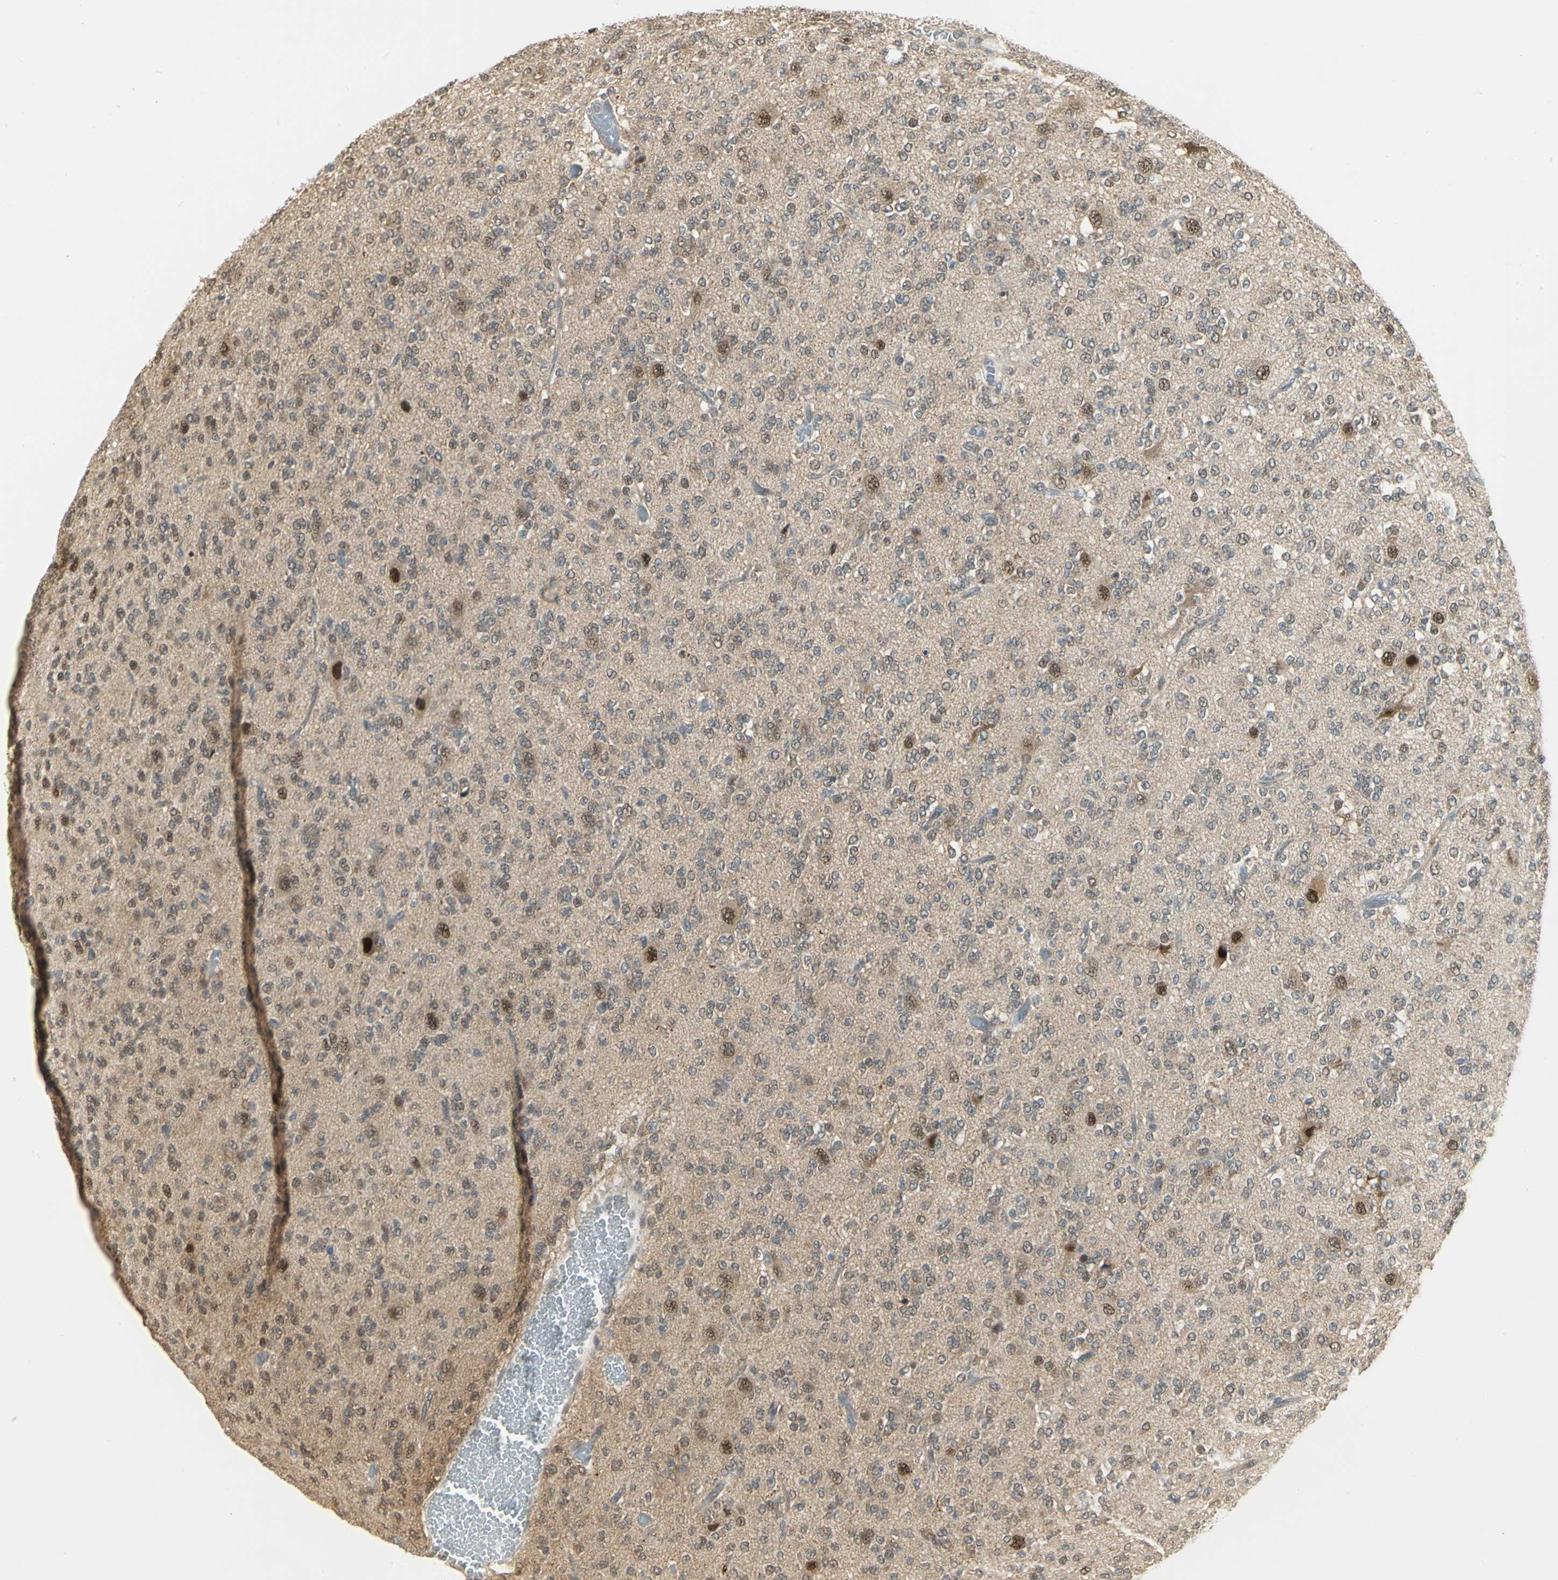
{"staining": {"intensity": "weak", "quantity": ">75%", "location": "cytoplasmic/membranous"}, "tissue": "glioma", "cell_type": "Tumor cells", "image_type": "cancer", "snomed": [{"axis": "morphology", "description": "Glioma, malignant, Low grade"}, {"axis": "topography", "description": "Brain"}], "caption": "Protein expression by immunohistochemistry (IHC) exhibits weak cytoplasmic/membranous expression in approximately >75% of tumor cells in malignant low-grade glioma. (DAB (3,3'-diaminobenzidine) IHC with brightfield microscopy, high magnification).", "gene": "PSMC4", "patient": {"sex": "male", "age": 38}}